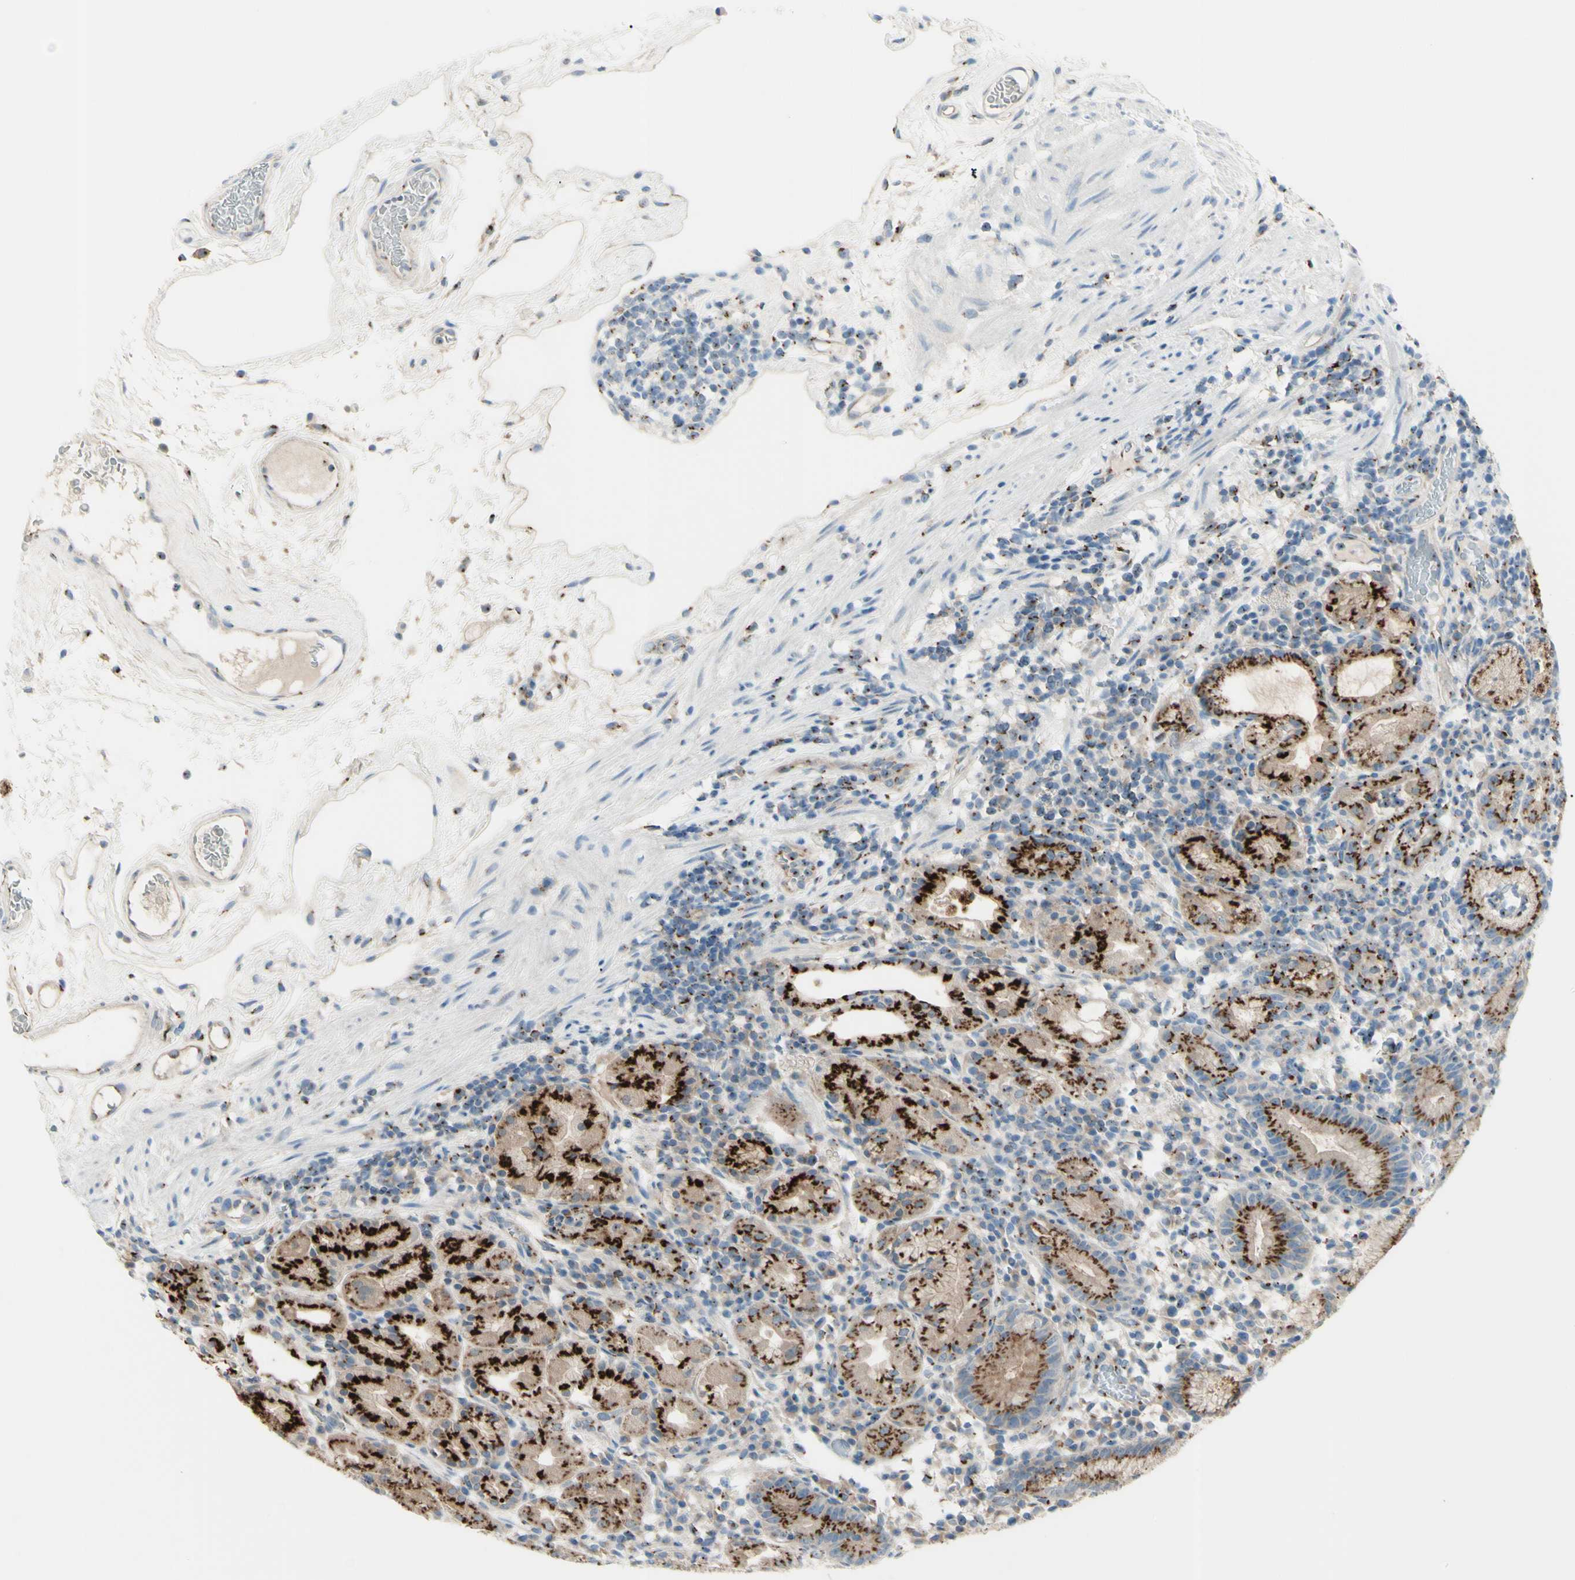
{"staining": {"intensity": "strong", "quantity": ">75%", "location": "cytoplasmic/membranous"}, "tissue": "stomach", "cell_type": "Glandular cells", "image_type": "normal", "snomed": [{"axis": "morphology", "description": "Normal tissue, NOS"}, {"axis": "topography", "description": "Stomach"}, {"axis": "topography", "description": "Stomach, lower"}], "caption": "Glandular cells display high levels of strong cytoplasmic/membranous expression in approximately >75% of cells in unremarkable stomach.", "gene": "B4GALT1", "patient": {"sex": "female", "age": 75}}